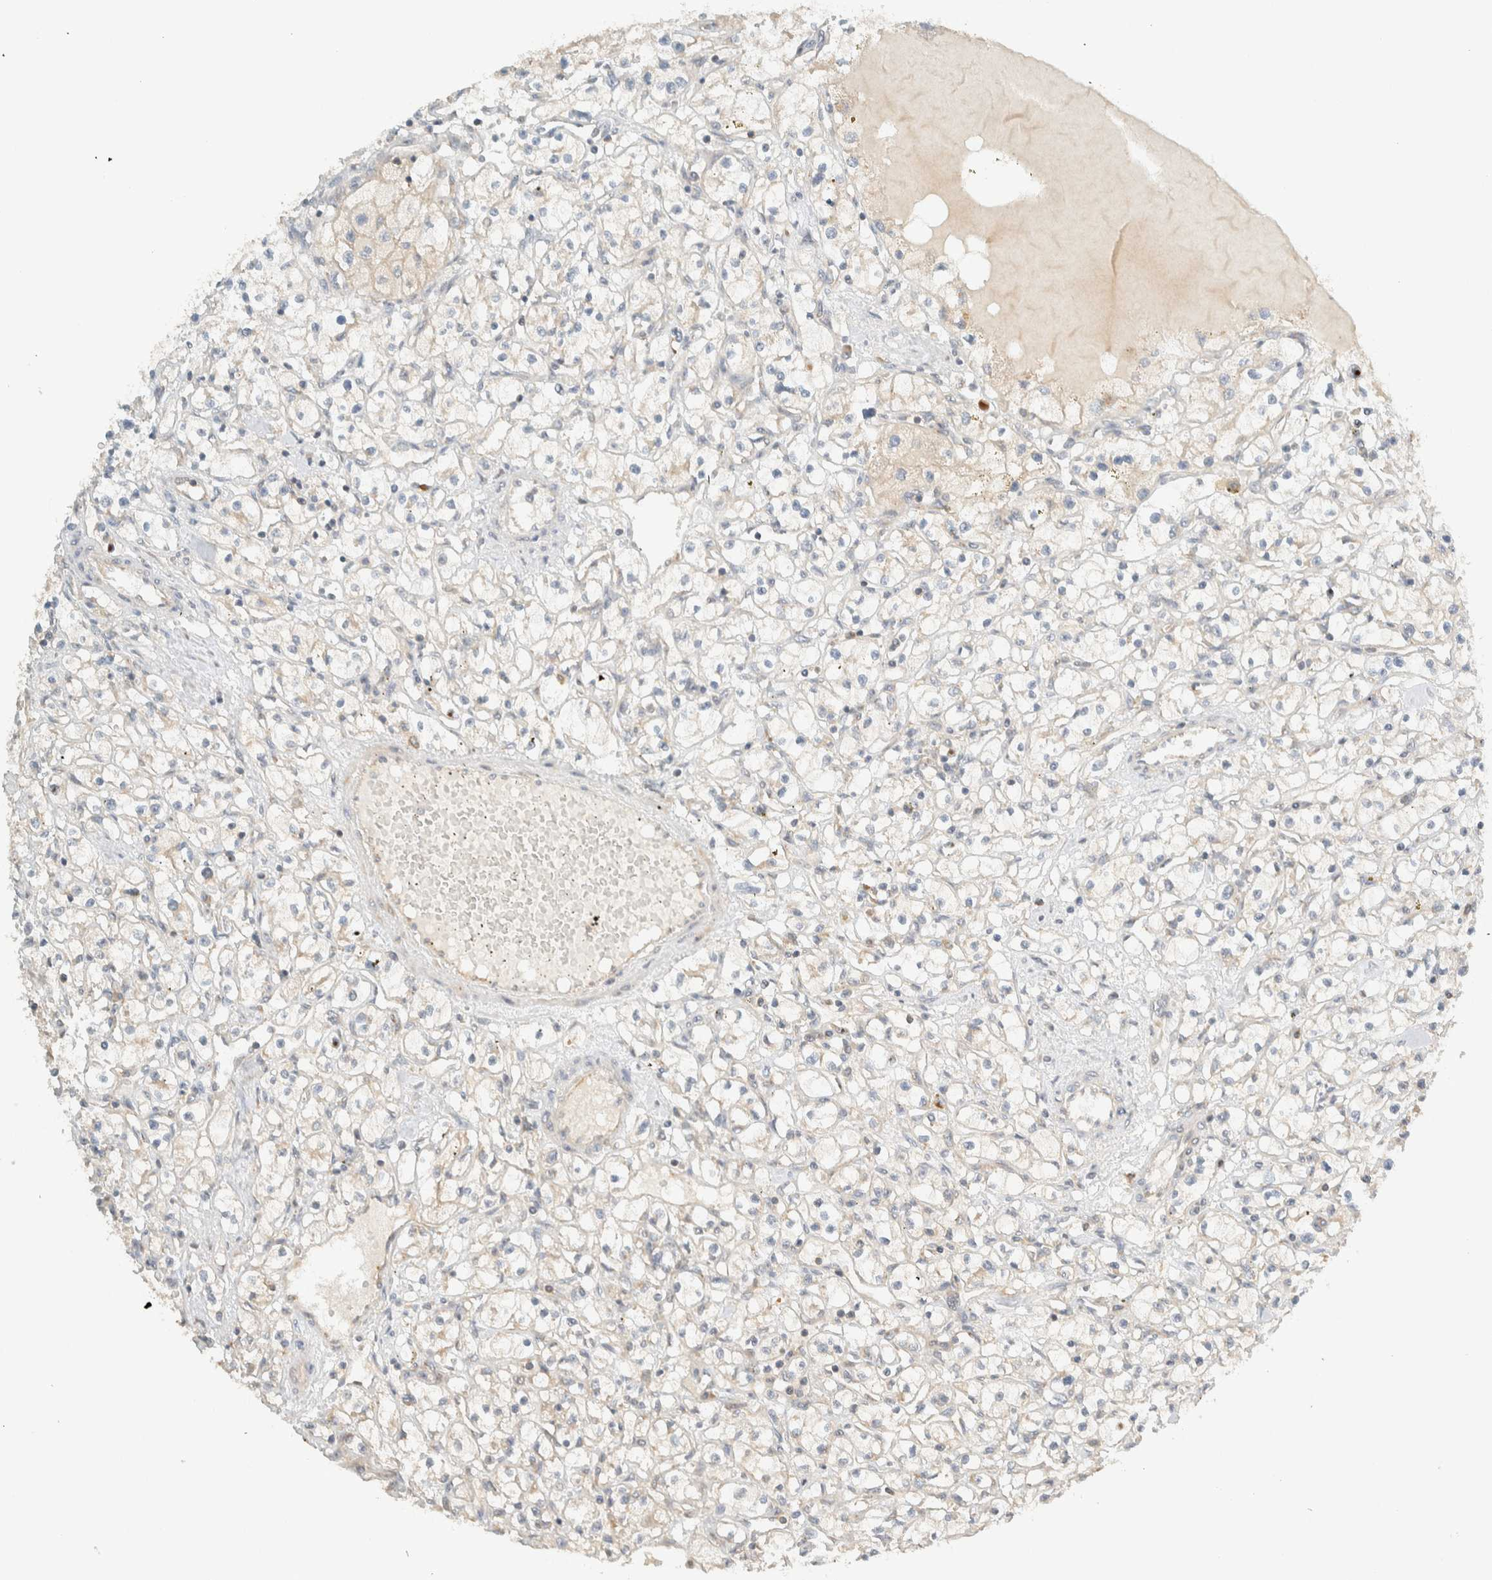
{"staining": {"intensity": "weak", "quantity": "<25%", "location": "cytoplasmic/membranous"}, "tissue": "renal cancer", "cell_type": "Tumor cells", "image_type": "cancer", "snomed": [{"axis": "morphology", "description": "Adenocarcinoma, NOS"}, {"axis": "topography", "description": "Kidney"}], "caption": "There is no significant expression in tumor cells of renal cancer (adenocarcinoma).", "gene": "ARFGEF1", "patient": {"sex": "male", "age": 56}}